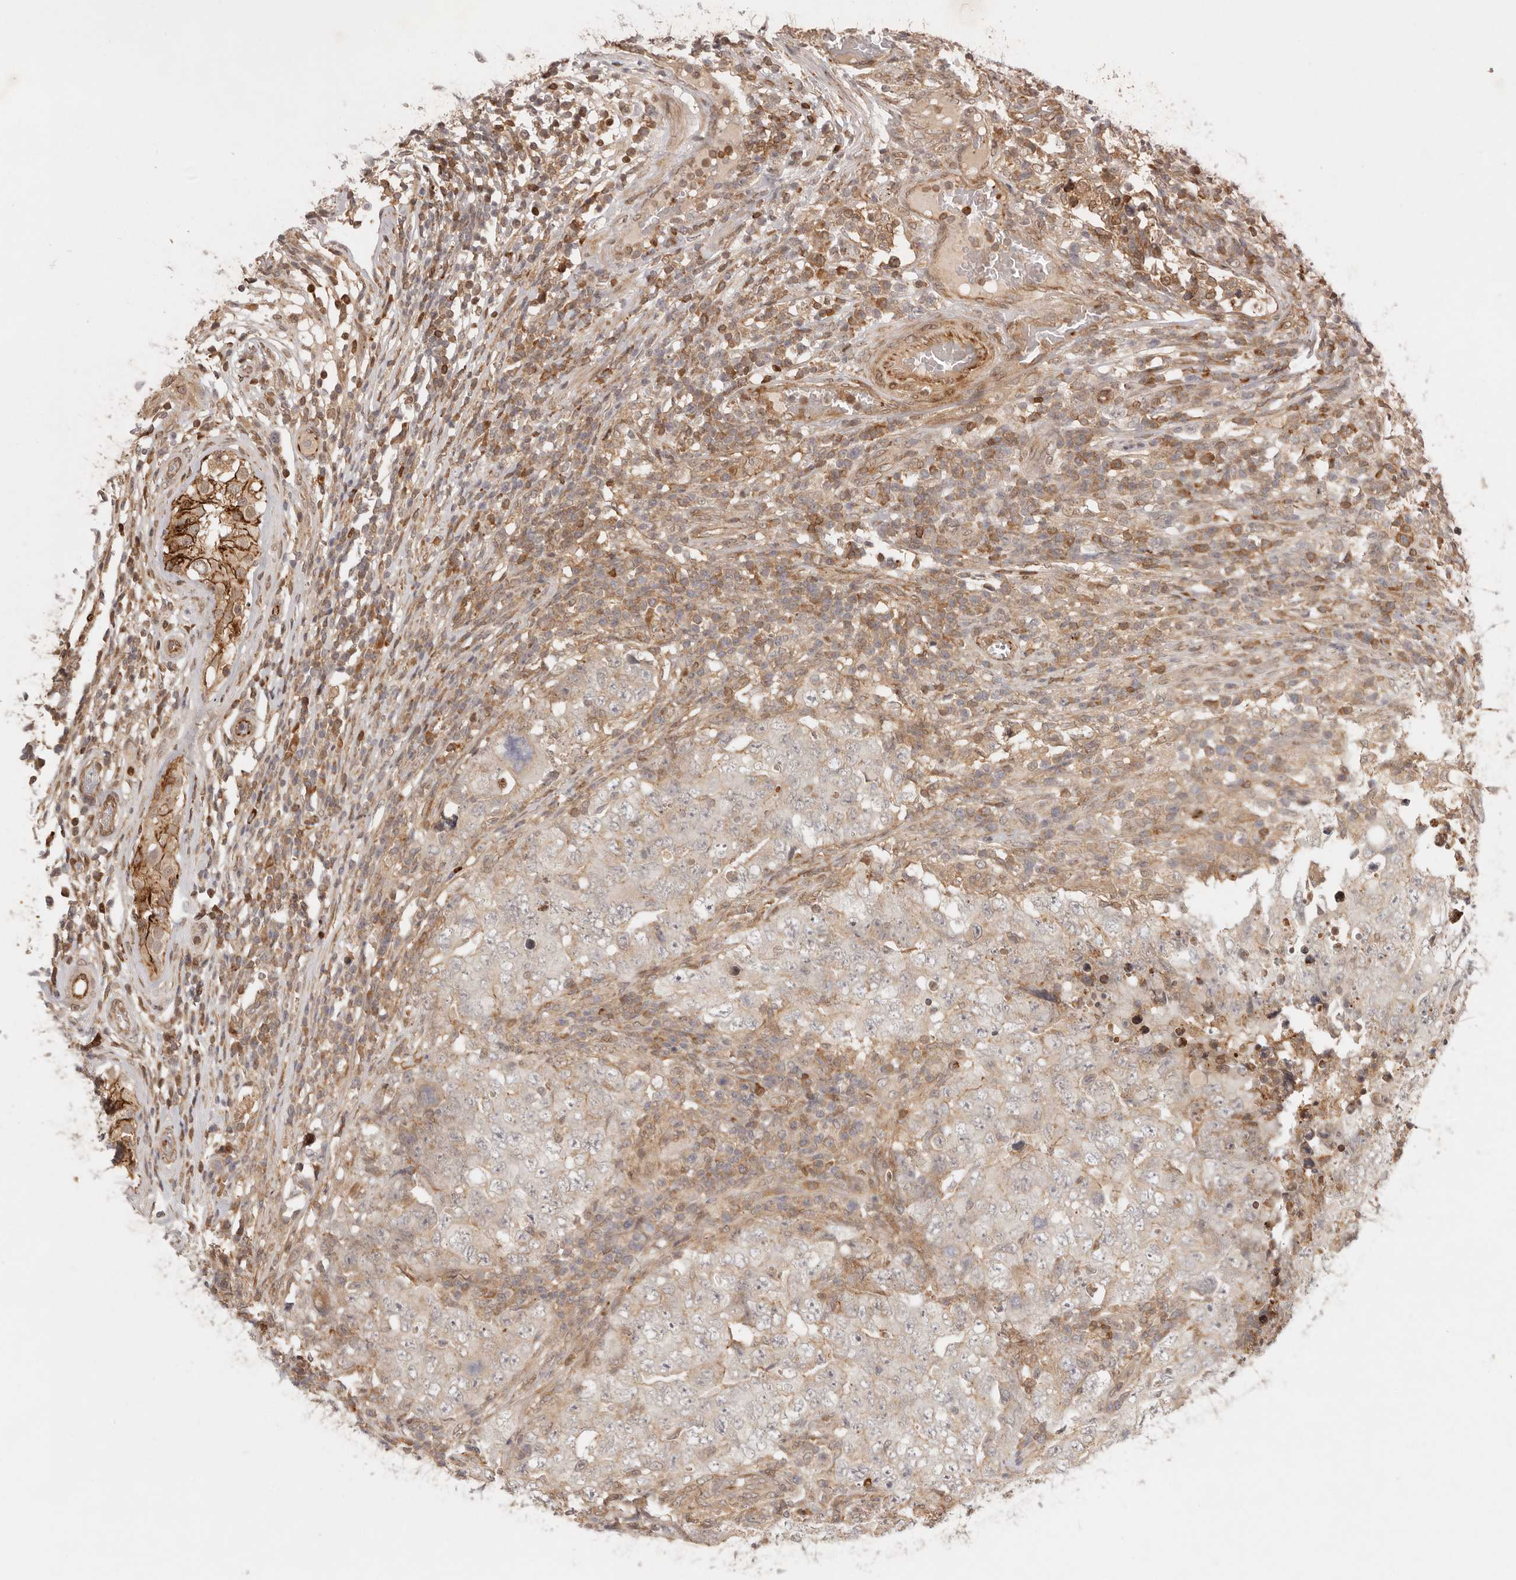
{"staining": {"intensity": "weak", "quantity": "25%-75%", "location": "cytoplasmic/membranous"}, "tissue": "testis cancer", "cell_type": "Tumor cells", "image_type": "cancer", "snomed": [{"axis": "morphology", "description": "Carcinoma, Embryonal, NOS"}, {"axis": "topography", "description": "Testis"}], "caption": "Testis embryonal carcinoma was stained to show a protein in brown. There is low levels of weak cytoplasmic/membranous positivity in approximately 25%-75% of tumor cells.", "gene": "AHDC1", "patient": {"sex": "male", "age": 26}}